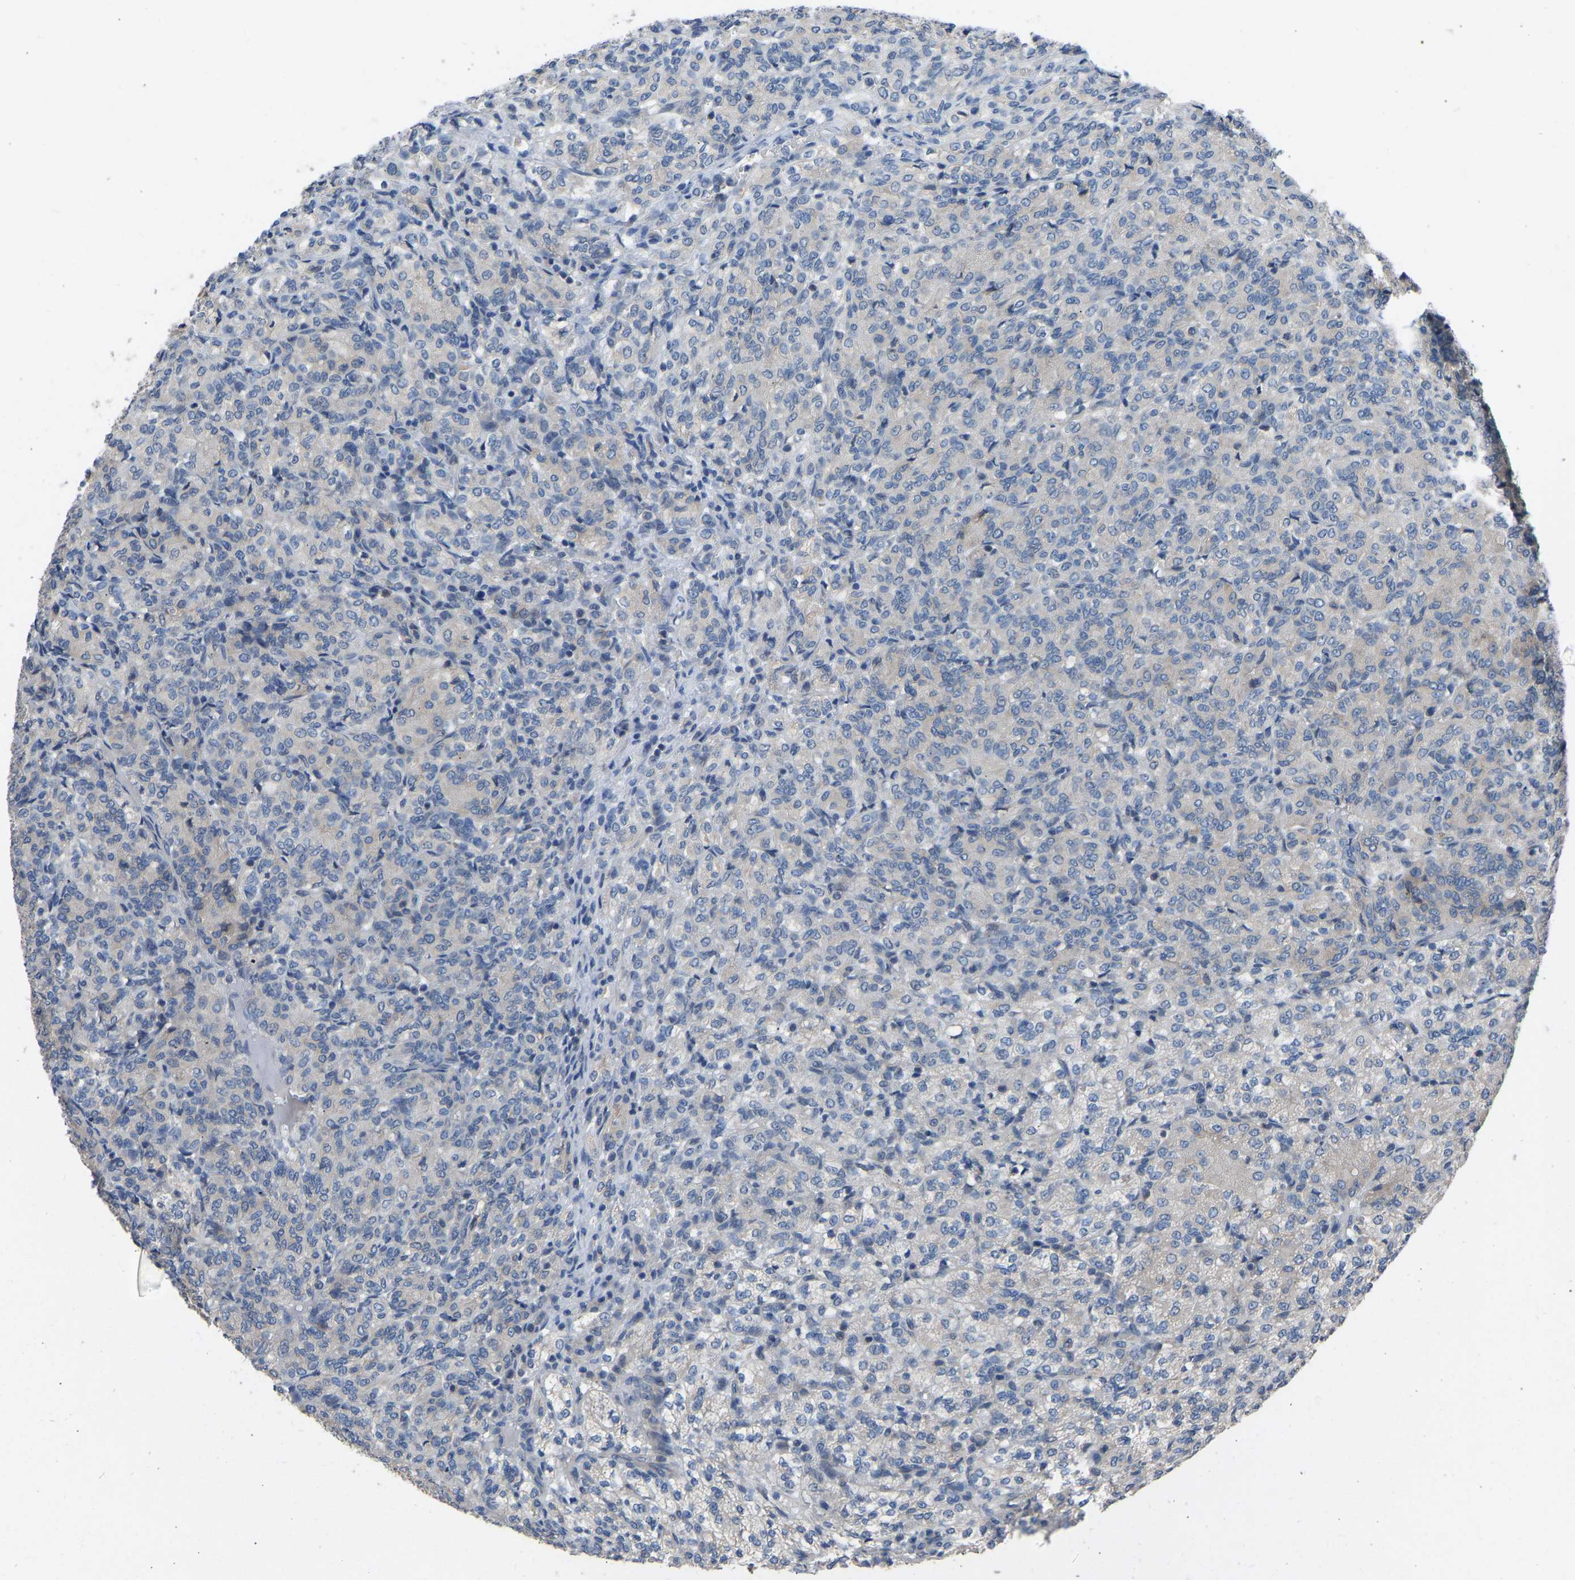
{"staining": {"intensity": "negative", "quantity": "none", "location": "none"}, "tissue": "renal cancer", "cell_type": "Tumor cells", "image_type": "cancer", "snomed": [{"axis": "morphology", "description": "Adenocarcinoma, NOS"}, {"axis": "topography", "description": "Kidney"}], "caption": "DAB immunohistochemical staining of human adenocarcinoma (renal) displays no significant staining in tumor cells. (Stains: DAB (3,3'-diaminobenzidine) IHC with hematoxylin counter stain, Microscopy: brightfield microscopy at high magnification).", "gene": "CDK2AP1", "patient": {"sex": "male", "age": 77}}